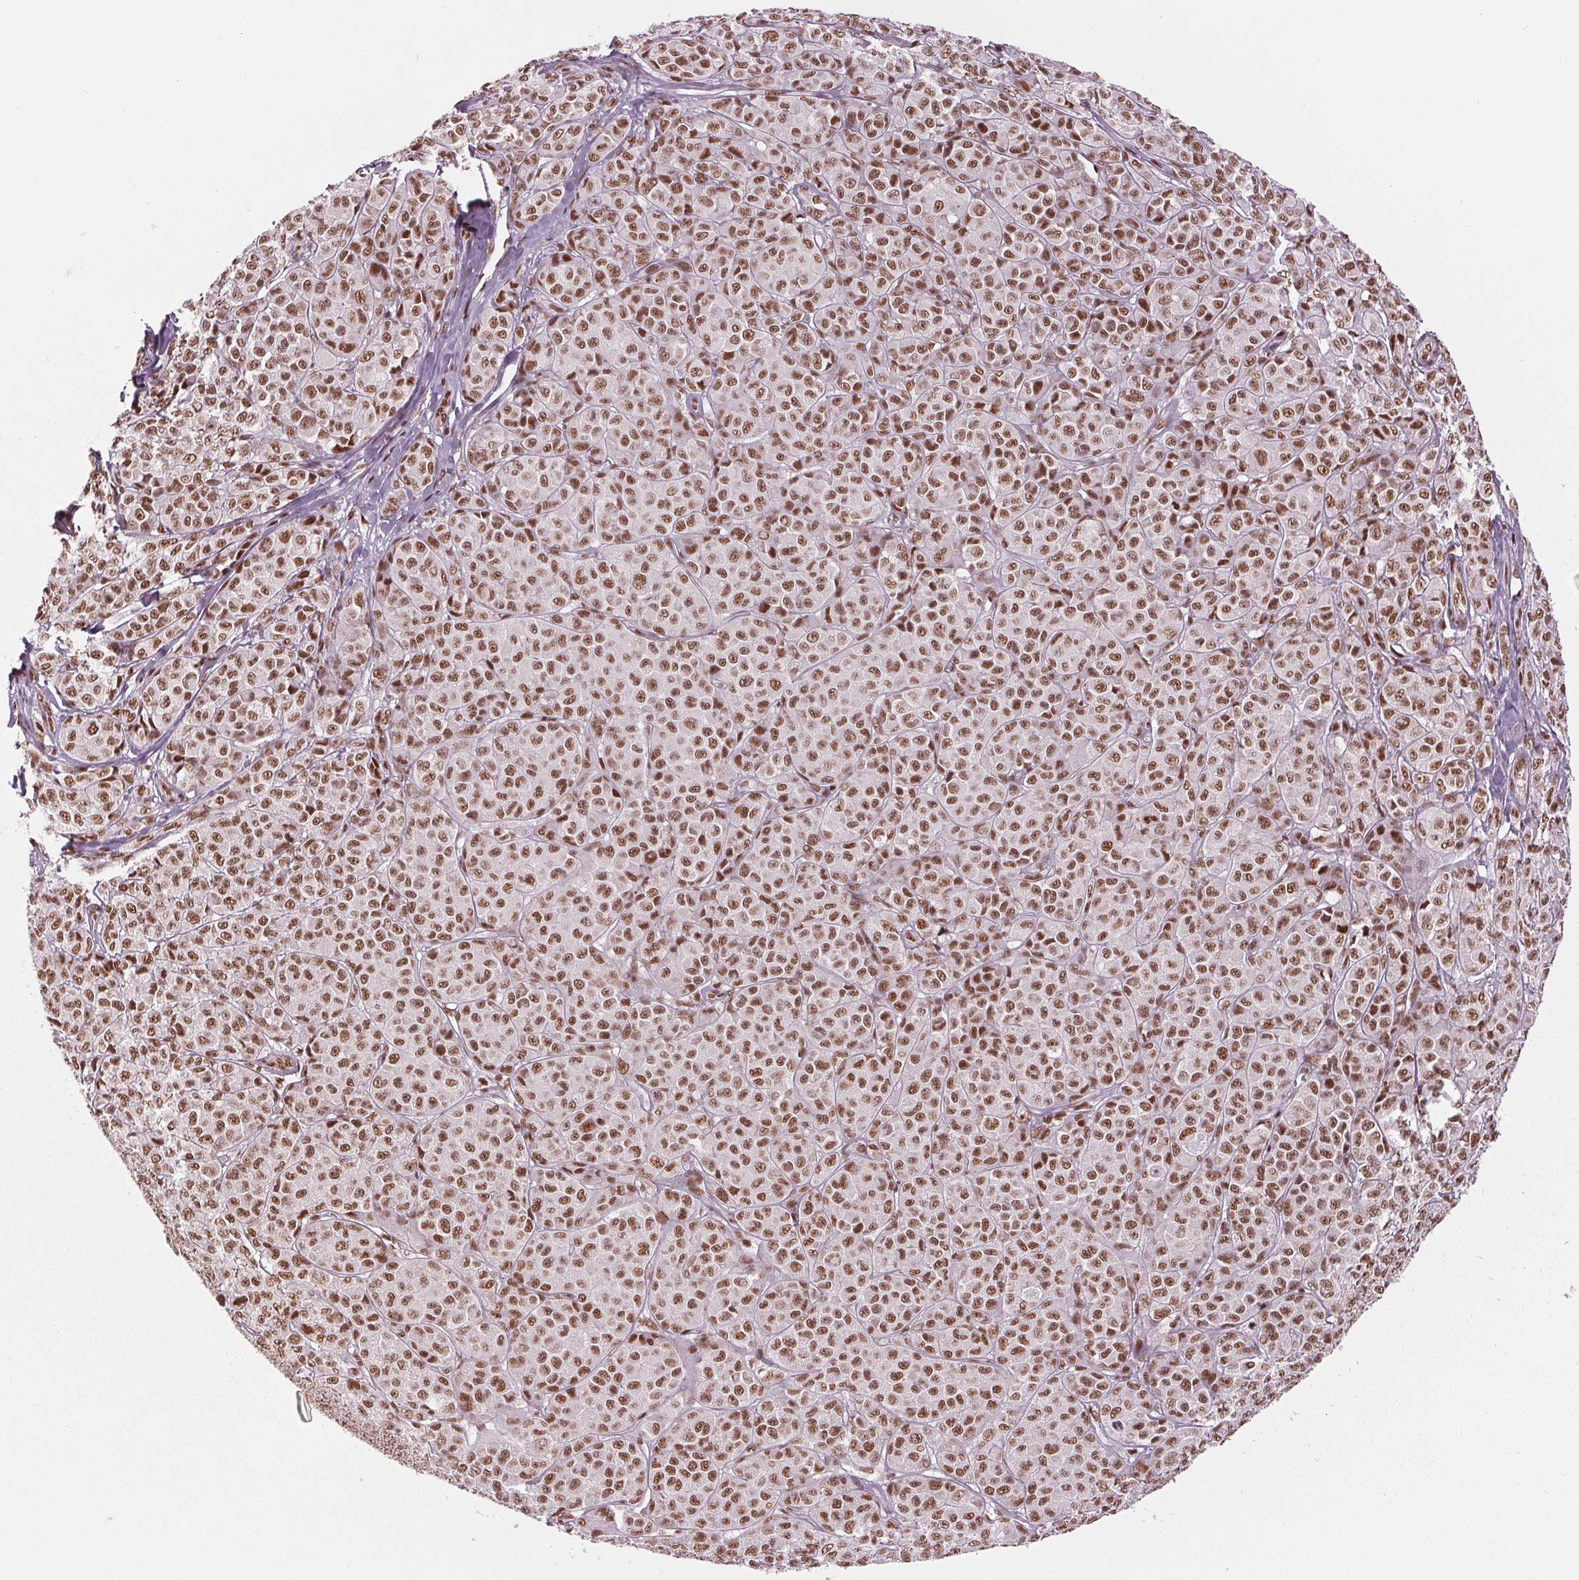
{"staining": {"intensity": "moderate", "quantity": ">75%", "location": "nuclear"}, "tissue": "melanoma", "cell_type": "Tumor cells", "image_type": "cancer", "snomed": [{"axis": "morphology", "description": "Malignant melanoma, NOS"}, {"axis": "topography", "description": "Skin"}], "caption": "Immunohistochemistry image of human malignant melanoma stained for a protein (brown), which demonstrates medium levels of moderate nuclear expression in about >75% of tumor cells.", "gene": "LSM2", "patient": {"sex": "male", "age": 89}}